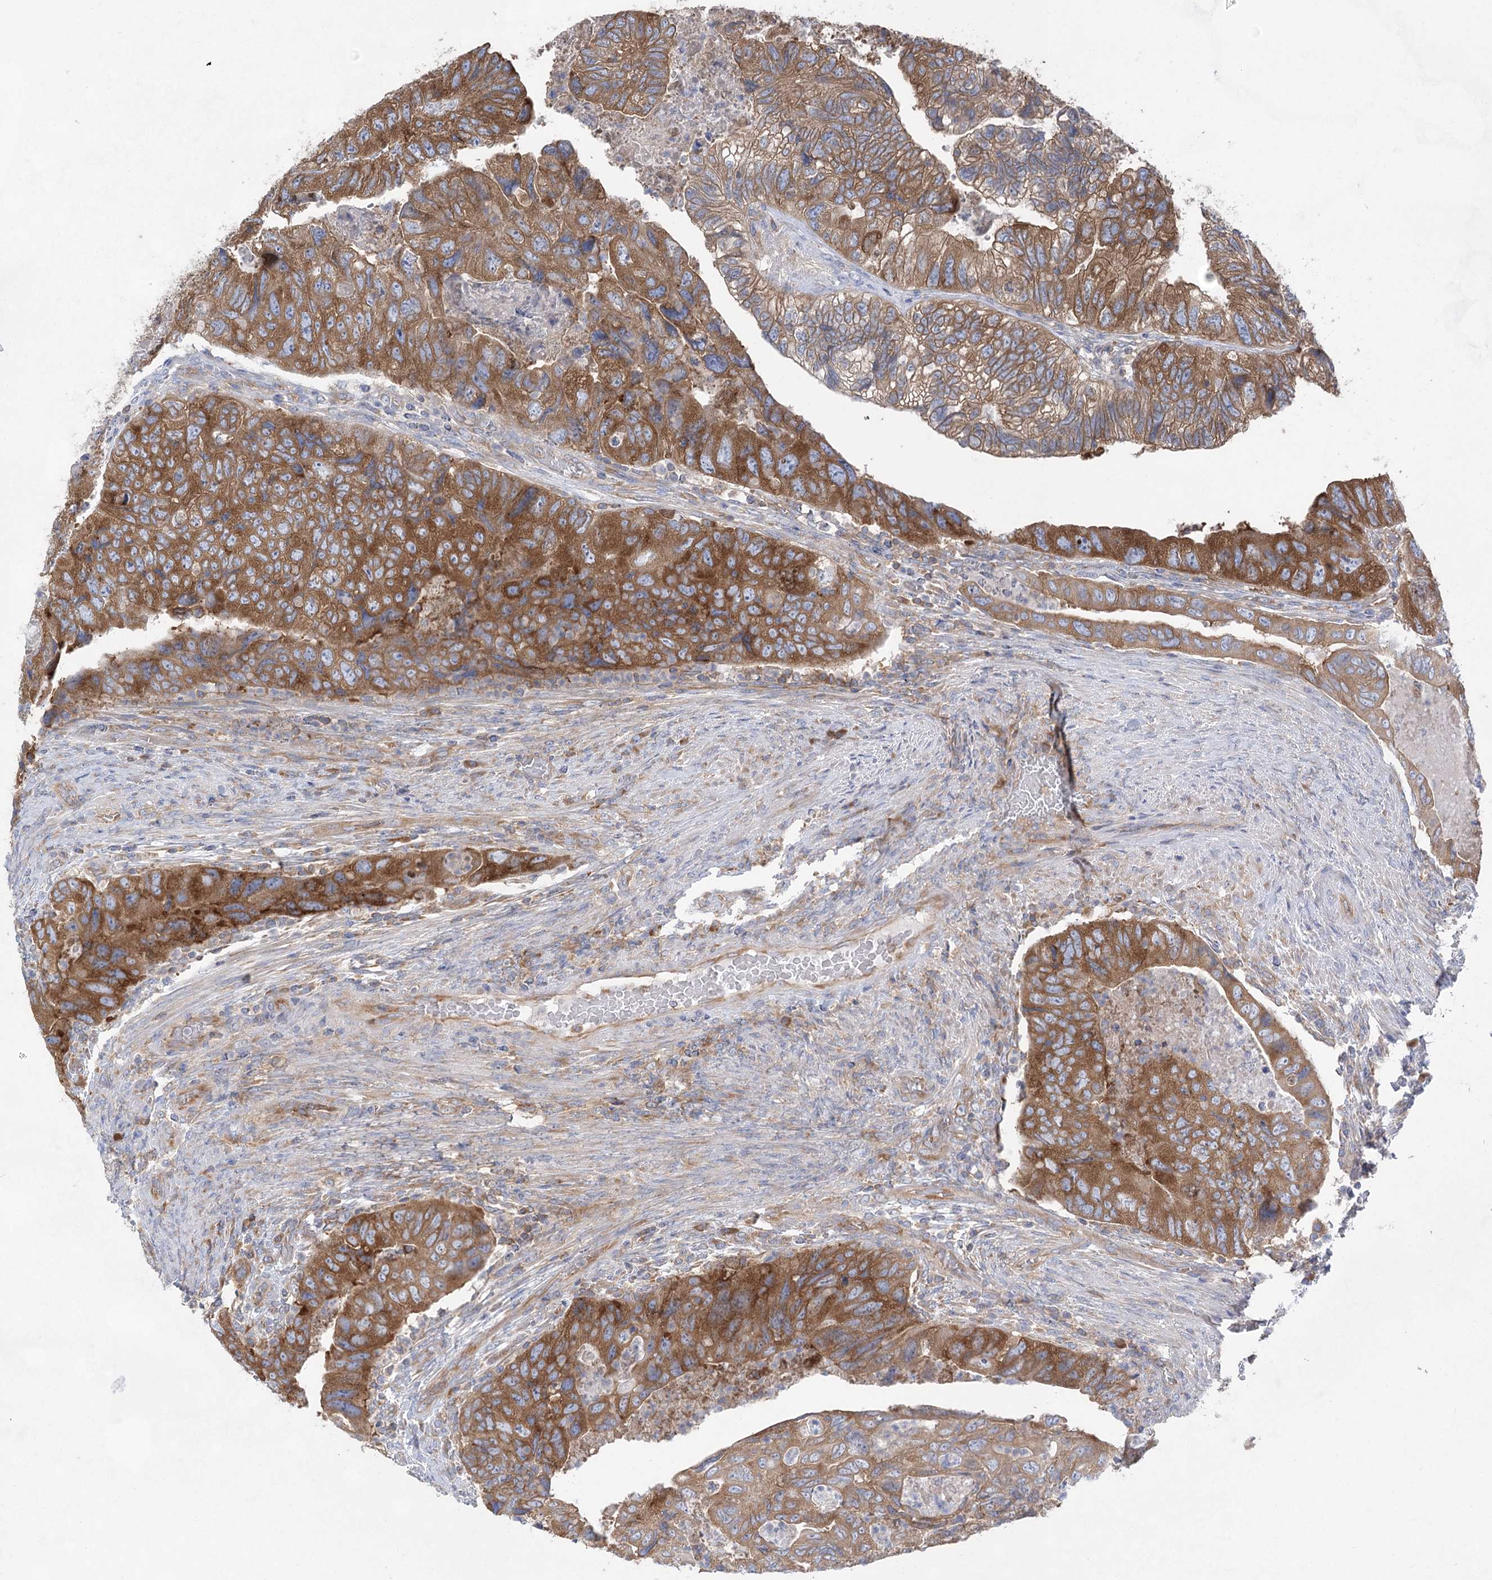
{"staining": {"intensity": "moderate", "quantity": ">75%", "location": "cytoplasmic/membranous"}, "tissue": "colorectal cancer", "cell_type": "Tumor cells", "image_type": "cancer", "snomed": [{"axis": "morphology", "description": "Adenocarcinoma, NOS"}, {"axis": "topography", "description": "Rectum"}], "caption": "Immunohistochemistry (IHC) (DAB (3,3'-diaminobenzidine)) staining of human colorectal cancer exhibits moderate cytoplasmic/membranous protein positivity in approximately >75% of tumor cells. The staining was performed using DAB (3,3'-diaminobenzidine), with brown indicating positive protein expression. Nuclei are stained blue with hematoxylin.", "gene": "EIF3A", "patient": {"sex": "male", "age": 63}}